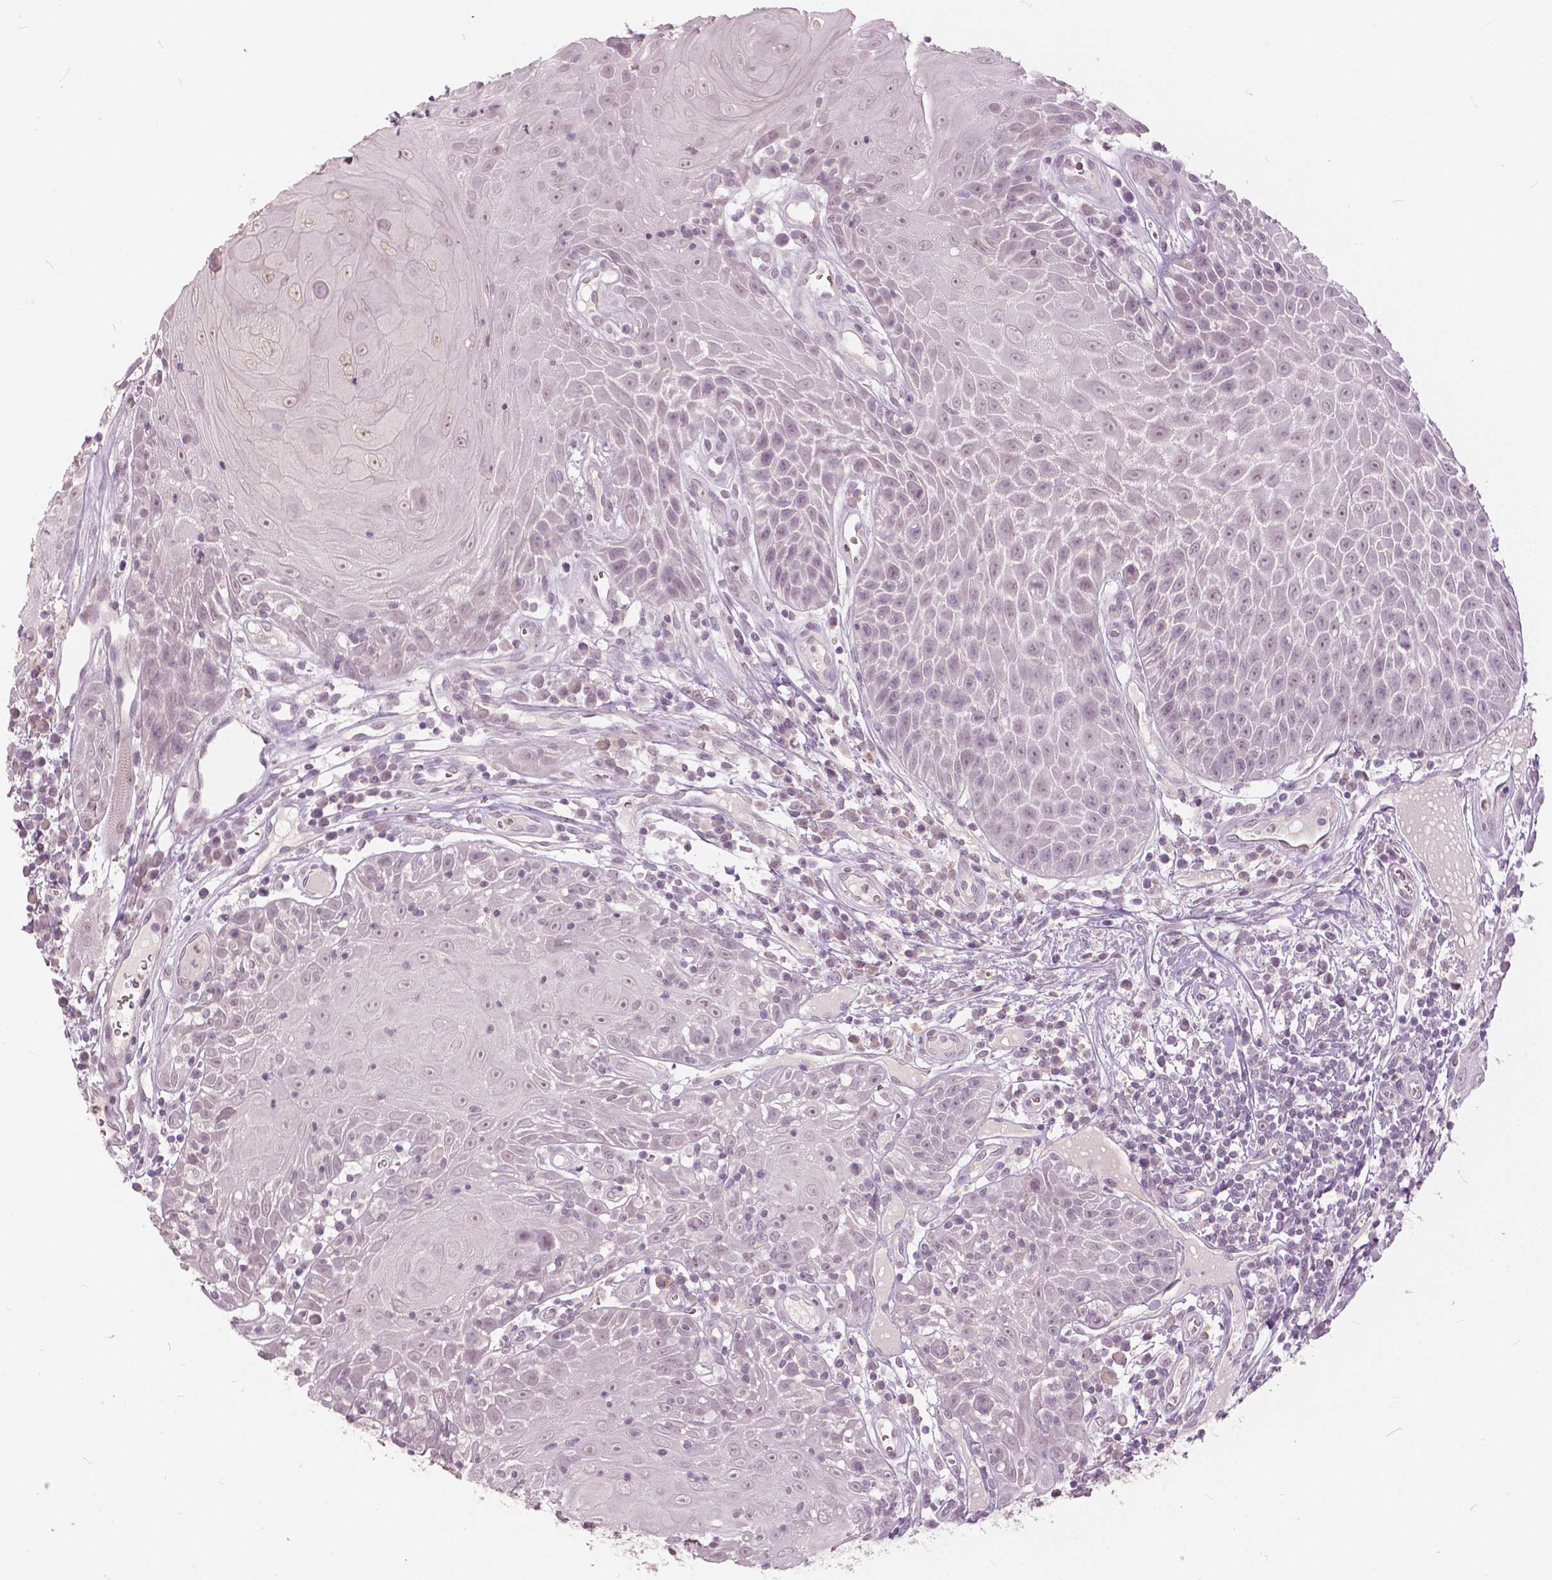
{"staining": {"intensity": "negative", "quantity": "none", "location": "none"}, "tissue": "head and neck cancer", "cell_type": "Tumor cells", "image_type": "cancer", "snomed": [{"axis": "morphology", "description": "Squamous cell carcinoma, NOS"}, {"axis": "topography", "description": "Head-Neck"}], "caption": "Image shows no significant protein positivity in tumor cells of head and neck cancer (squamous cell carcinoma).", "gene": "NANOG", "patient": {"sex": "male", "age": 52}}